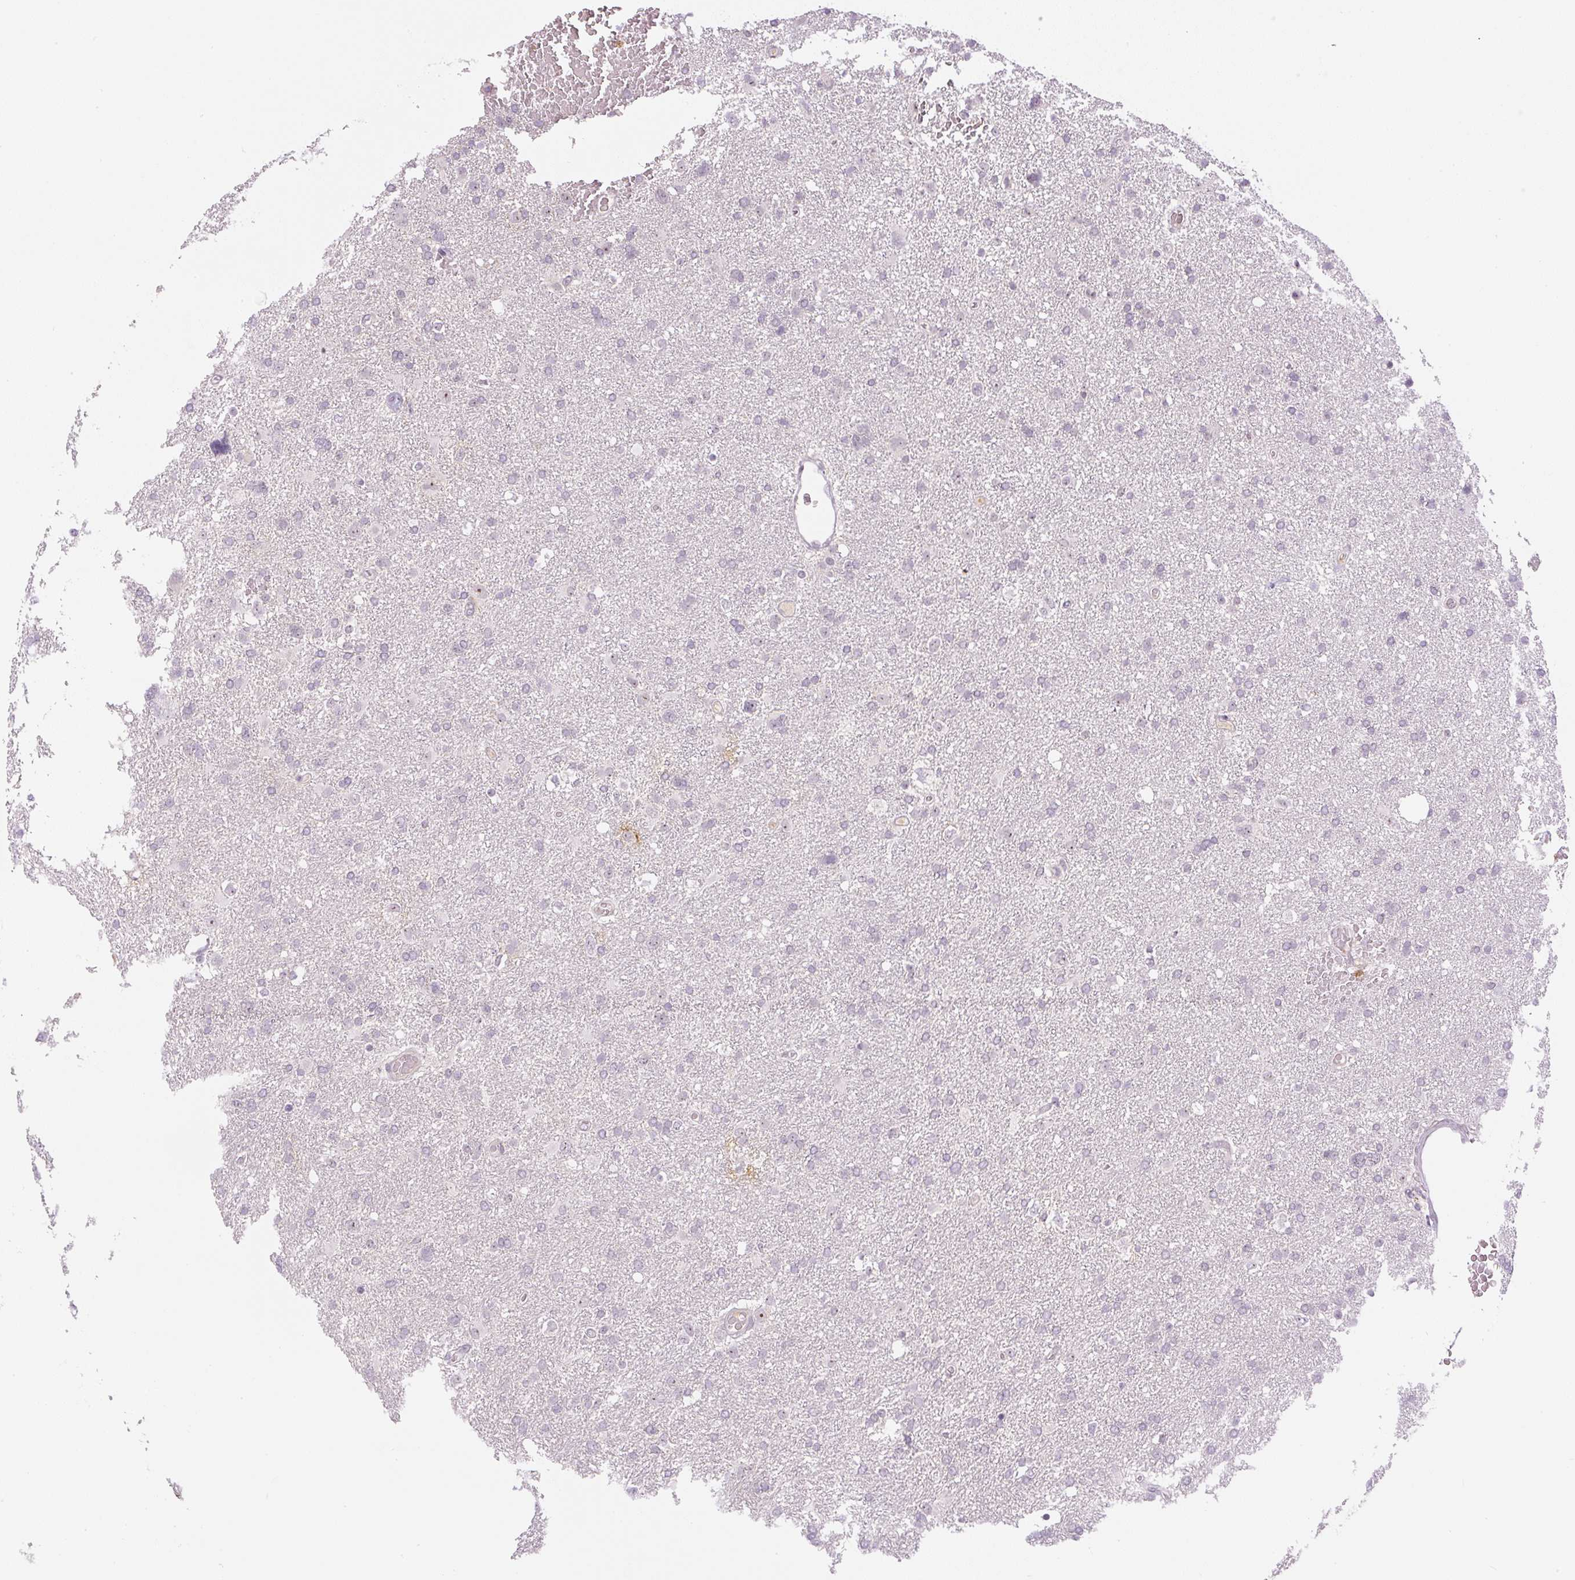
{"staining": {"intensity": "negative", "quantity": "none", "location": "none"}, "tissue": "glioma", "cell_type": "Tumor cells", "image_type": "cancer", "snomed": [{"axis": "morphology", "description": "Glioma, malignant, High grade"}, {"axis": "topography", "description": "Brain"}], "caption": "Tumor cells are negative for protein expression in human high-grade glioma (malignant).", "gene": "SGF29", "patient": {"sex": "male", "age": 61}}